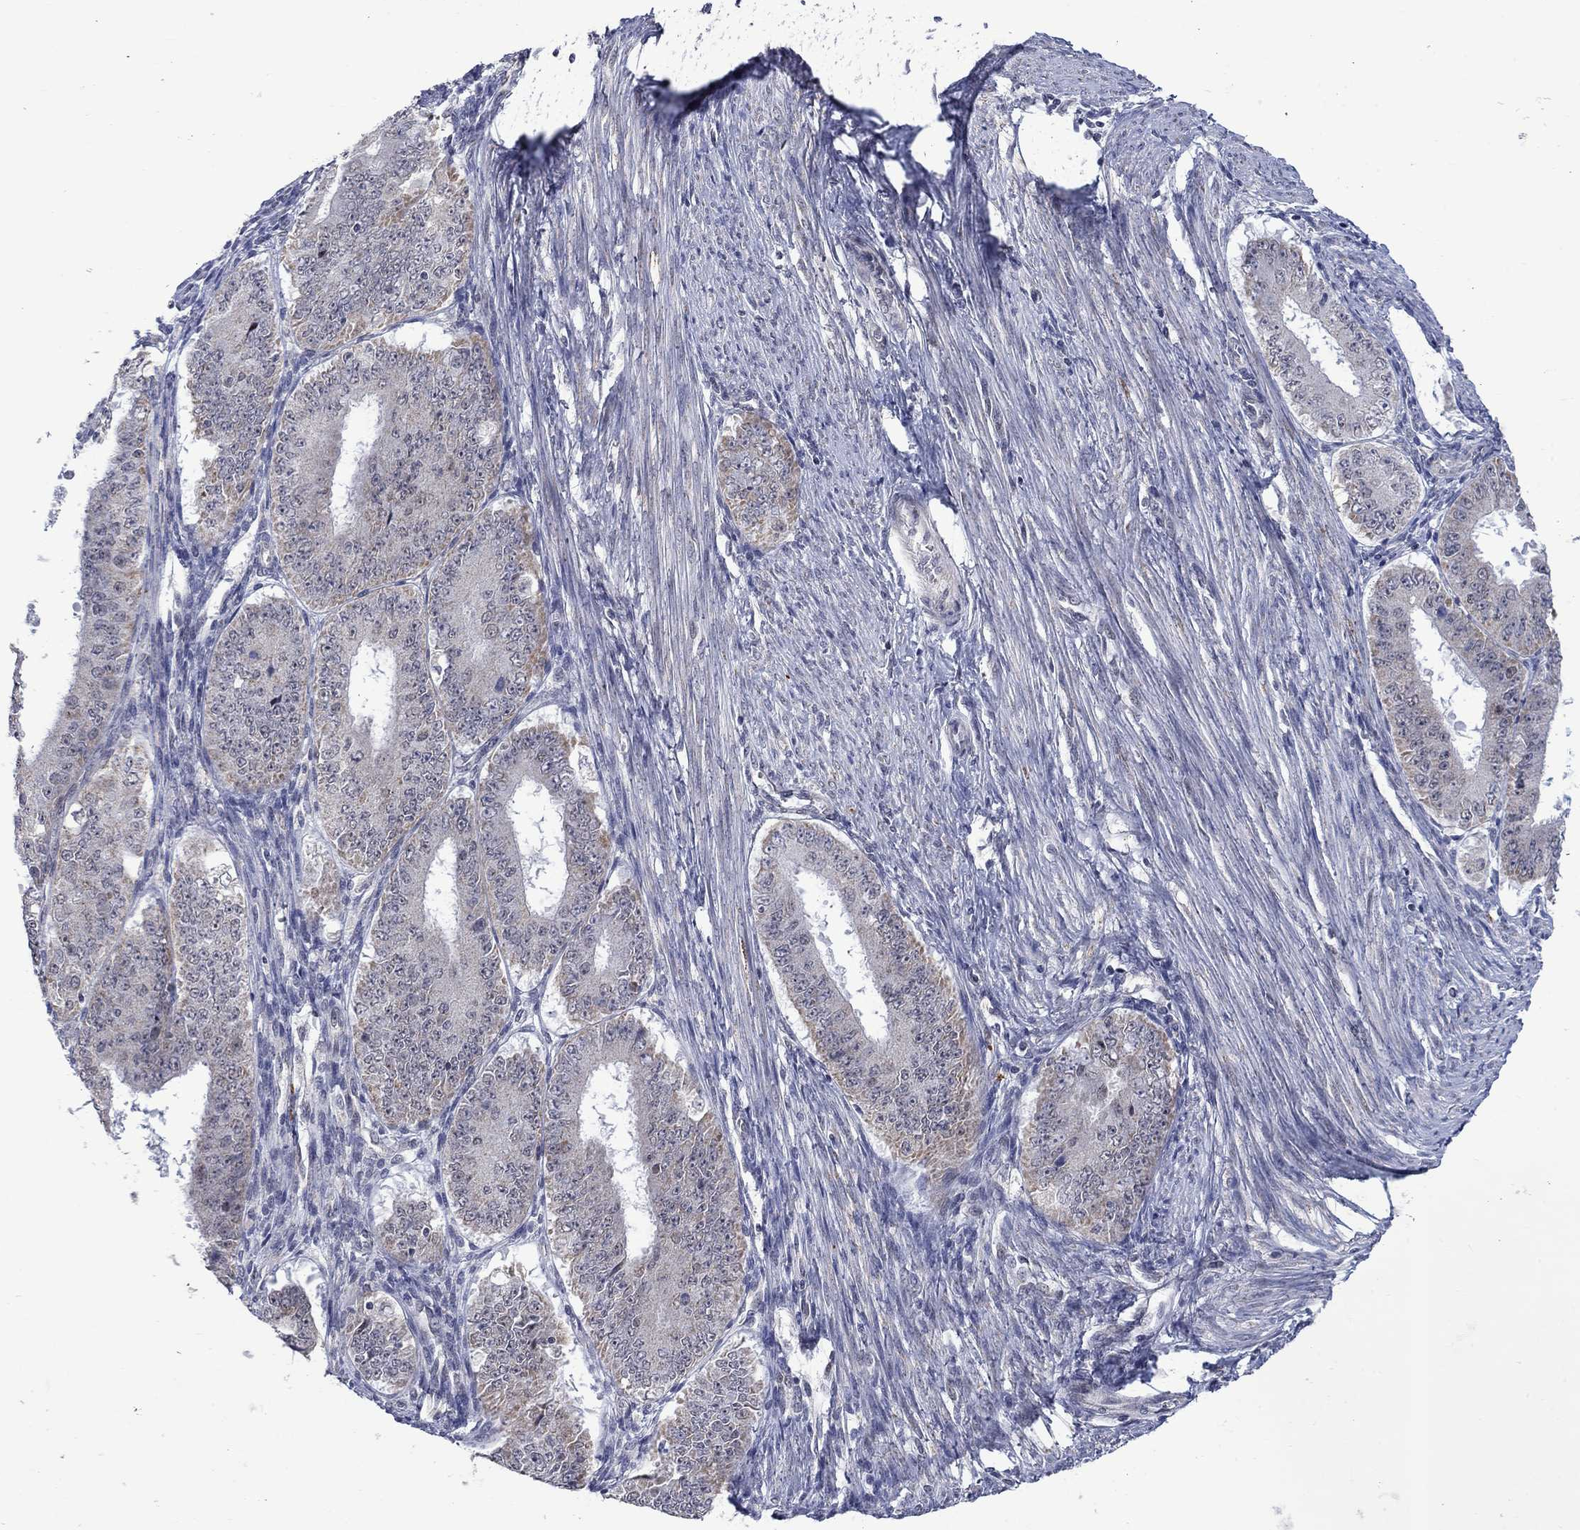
{"staining": {"intensity": "weak", "quantity": "<25%", "location": "cytoplasmic/membranous"}, "tissue": "ovarian cancer", "cell_type": "Tumor cells", "image_type": "cancer", "snomed": [{"axis": "morphology", "description": "Carcinoma, endometroid"}, {"axis": "topography", "description": "Ovary"}], "caption": "Endometroid carcinoma (ovarian) was stained to show a protein in brown. There is no significant positivity in tumor cells.", "gene": "KCNJ16", "patient": {"sex": "female", "age": 42}}